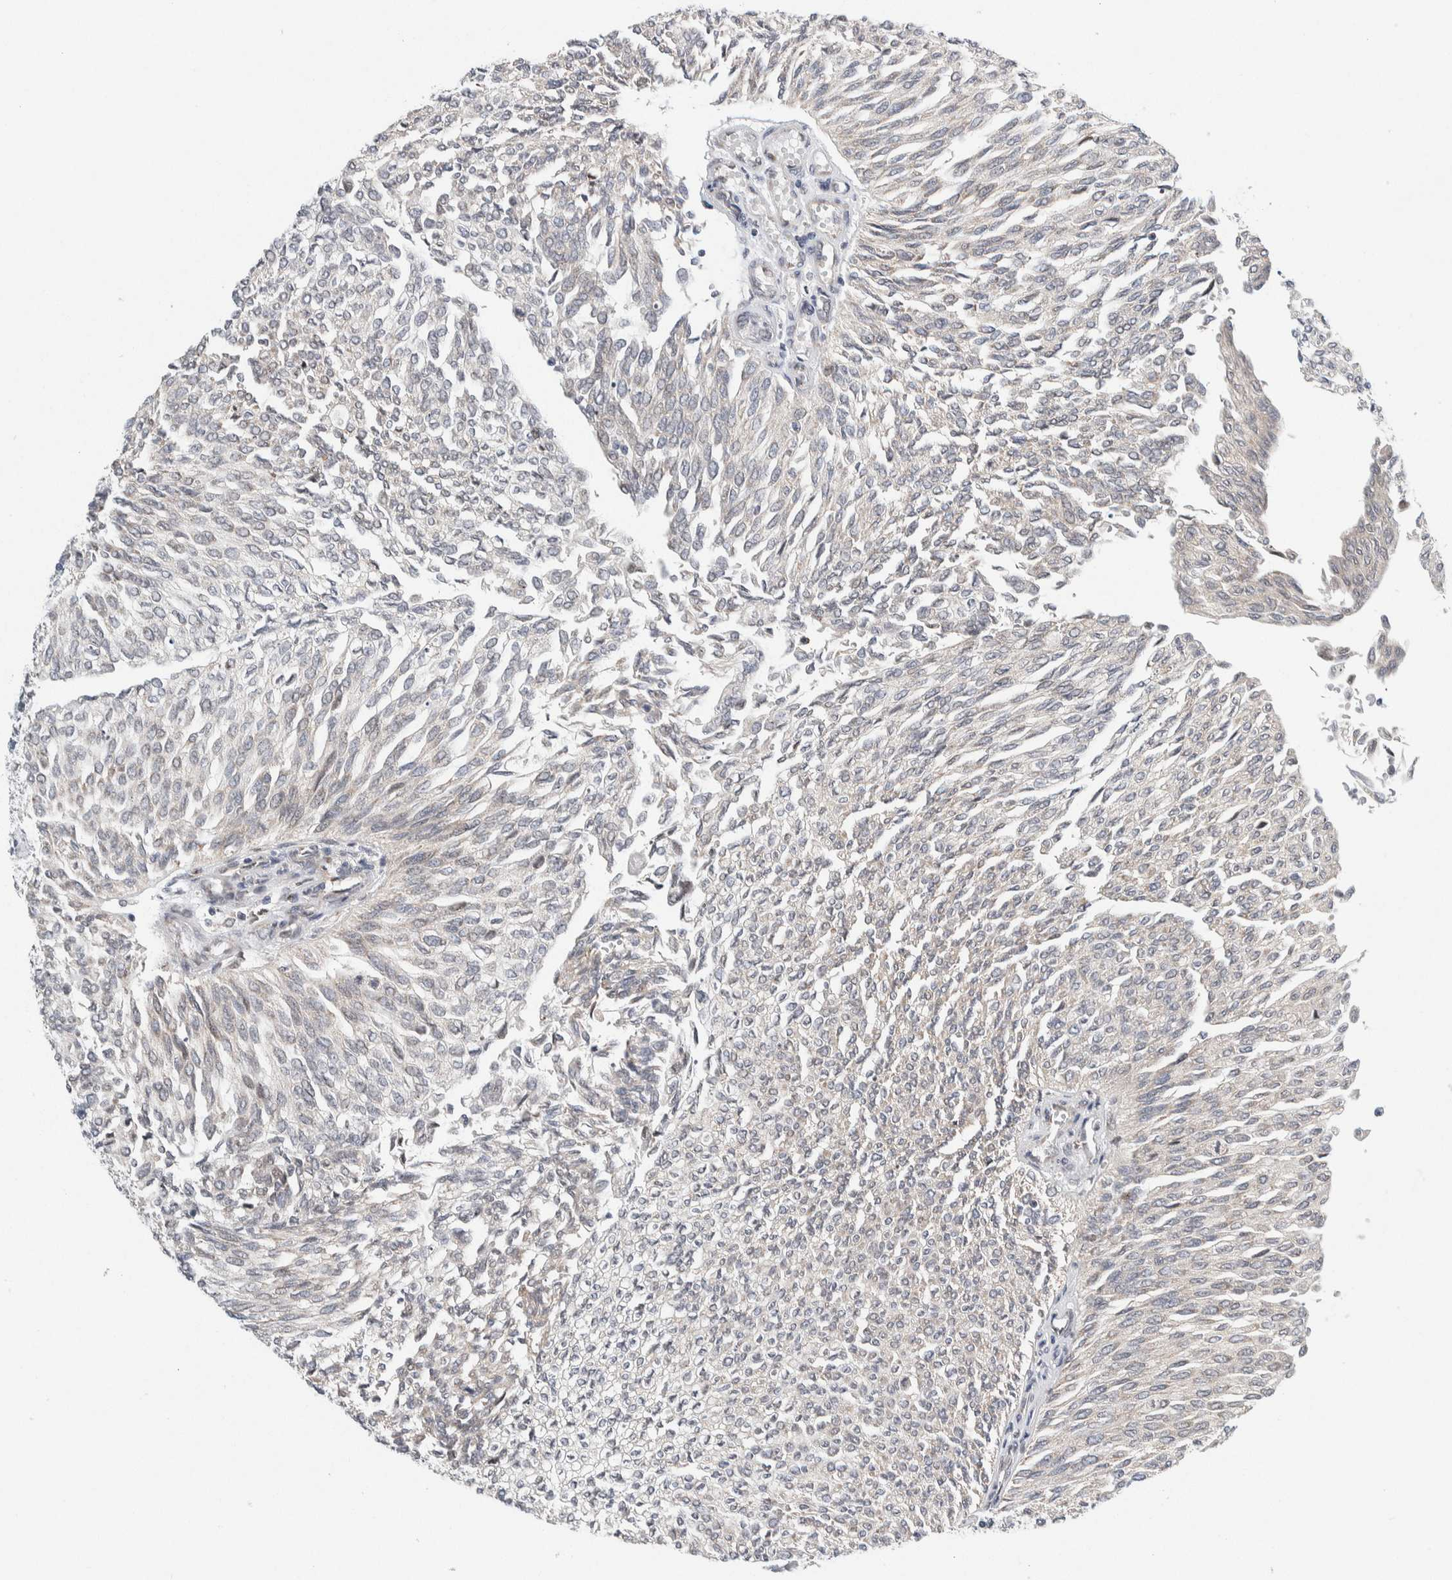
{"staining": {"intensity": "negative", "quantity": "none", "location": "none"}, "tissue": "urothelial cancer", "cell_type": "Tumor cells", "image_type": "cancer", "snomed": [{"axis": "morphology", "description": "Urothelial carcinoma, Low grade"}, {"axis": "topography", "description": "Urinary bladder"}], "caption": "This histopathology image is of low-grade urothelial carcinoma stained with IHC to label a protein in brown with the nuclei are counter-stained blue. There is no staining in tumor cells.", "gene": "NEUROD1", "patient": {"sex": "female", "age": 79}}